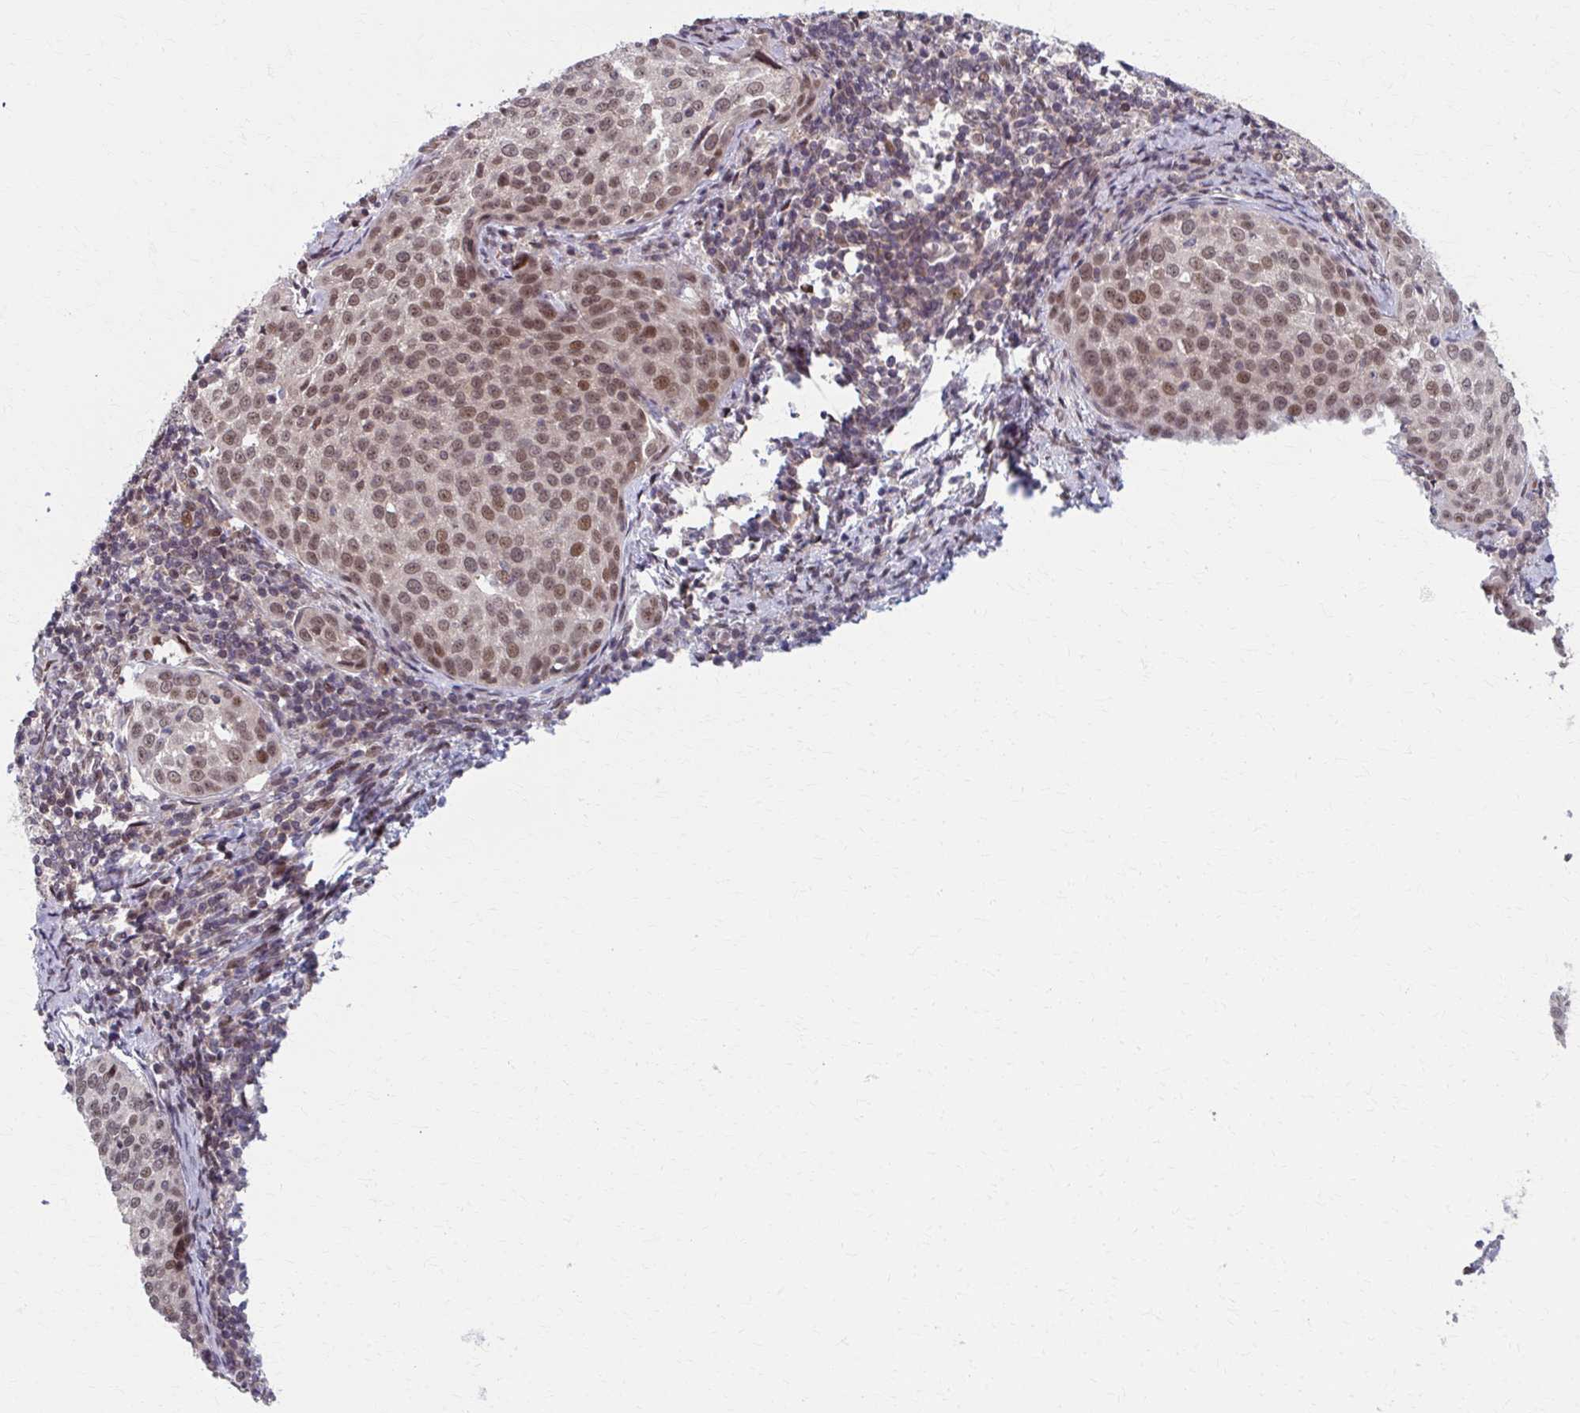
{"staining": {"intensity": "moderate", "quantity": ">75%", "location": "nuclear"}, "tissue": "cervical cancer", "cell_type": "Tumor cells", "image_type": "cancer", "snomed": [{"axis": "morphology", "description": "Squamous cell carcinoma, NOS"}, {"axis": "topography", "description": "Cervix"}], "caption": "This image exhibits immunohistochemistry (IHC) staining of human cervical squamous cell carcinoma, with medium moderate nuclear staining in approximately >75% of tumor cells.", "gene": "SETBP1", "patient": {"sex": "female", "age": 57}}